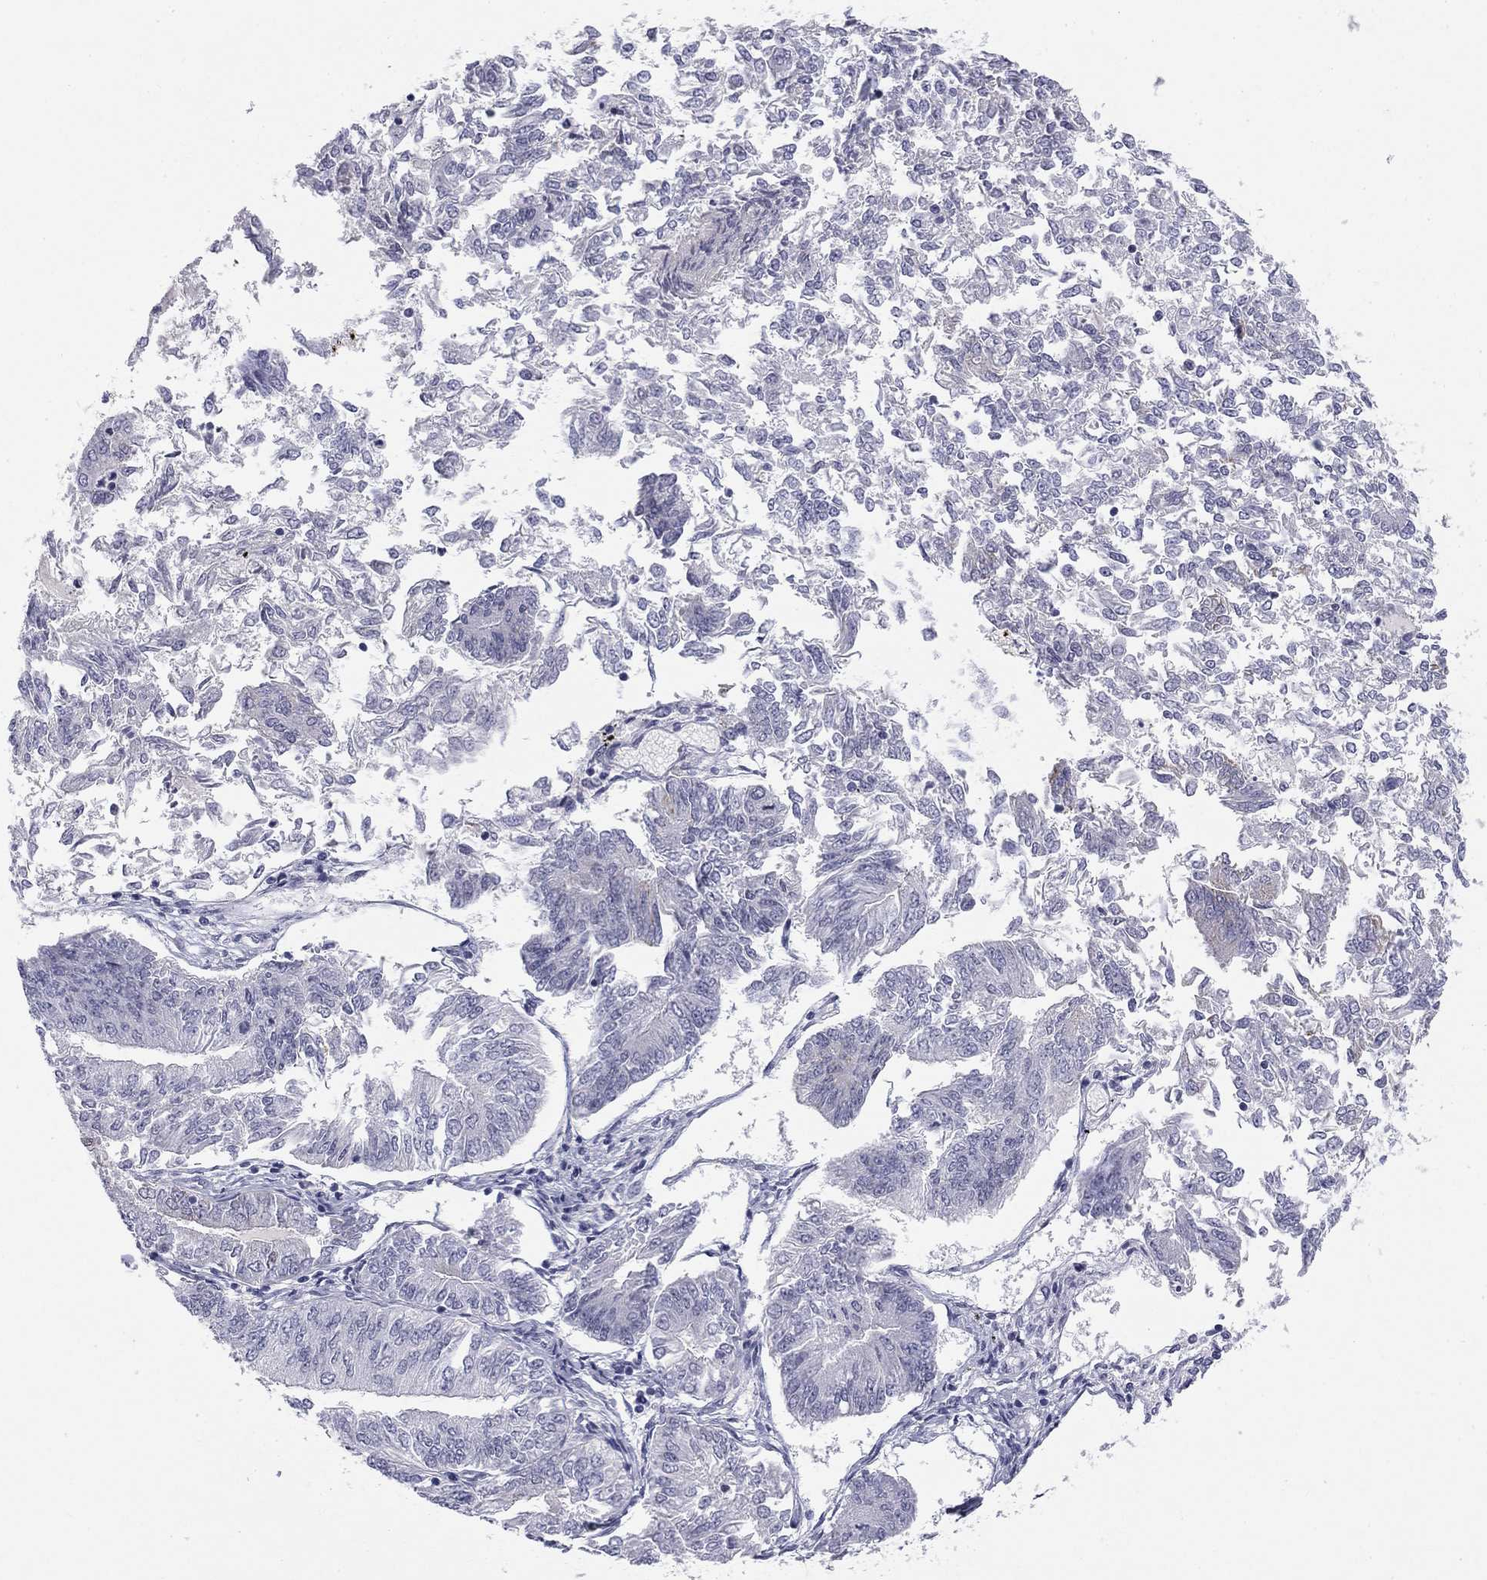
{"staining": {"intensity": "negative", "quantity": "none", "location": "none"}, "tissue": "endometrial cancer", "cell_type": "Tumor cells", "image_type": "cancer", "snomed": [{"axis": "morphology", "description": "Adenocarcinoma, NOS"}, {"axis": "topography", "description": "Endometrium"}], "caption": "DAB immunohistochemical staining of adenocarcinoma (endometrial) demonstrates no significant staining in tumor cells.", "gene": "TFAP2B", "patient": {"sex": "female", "age": 58}}